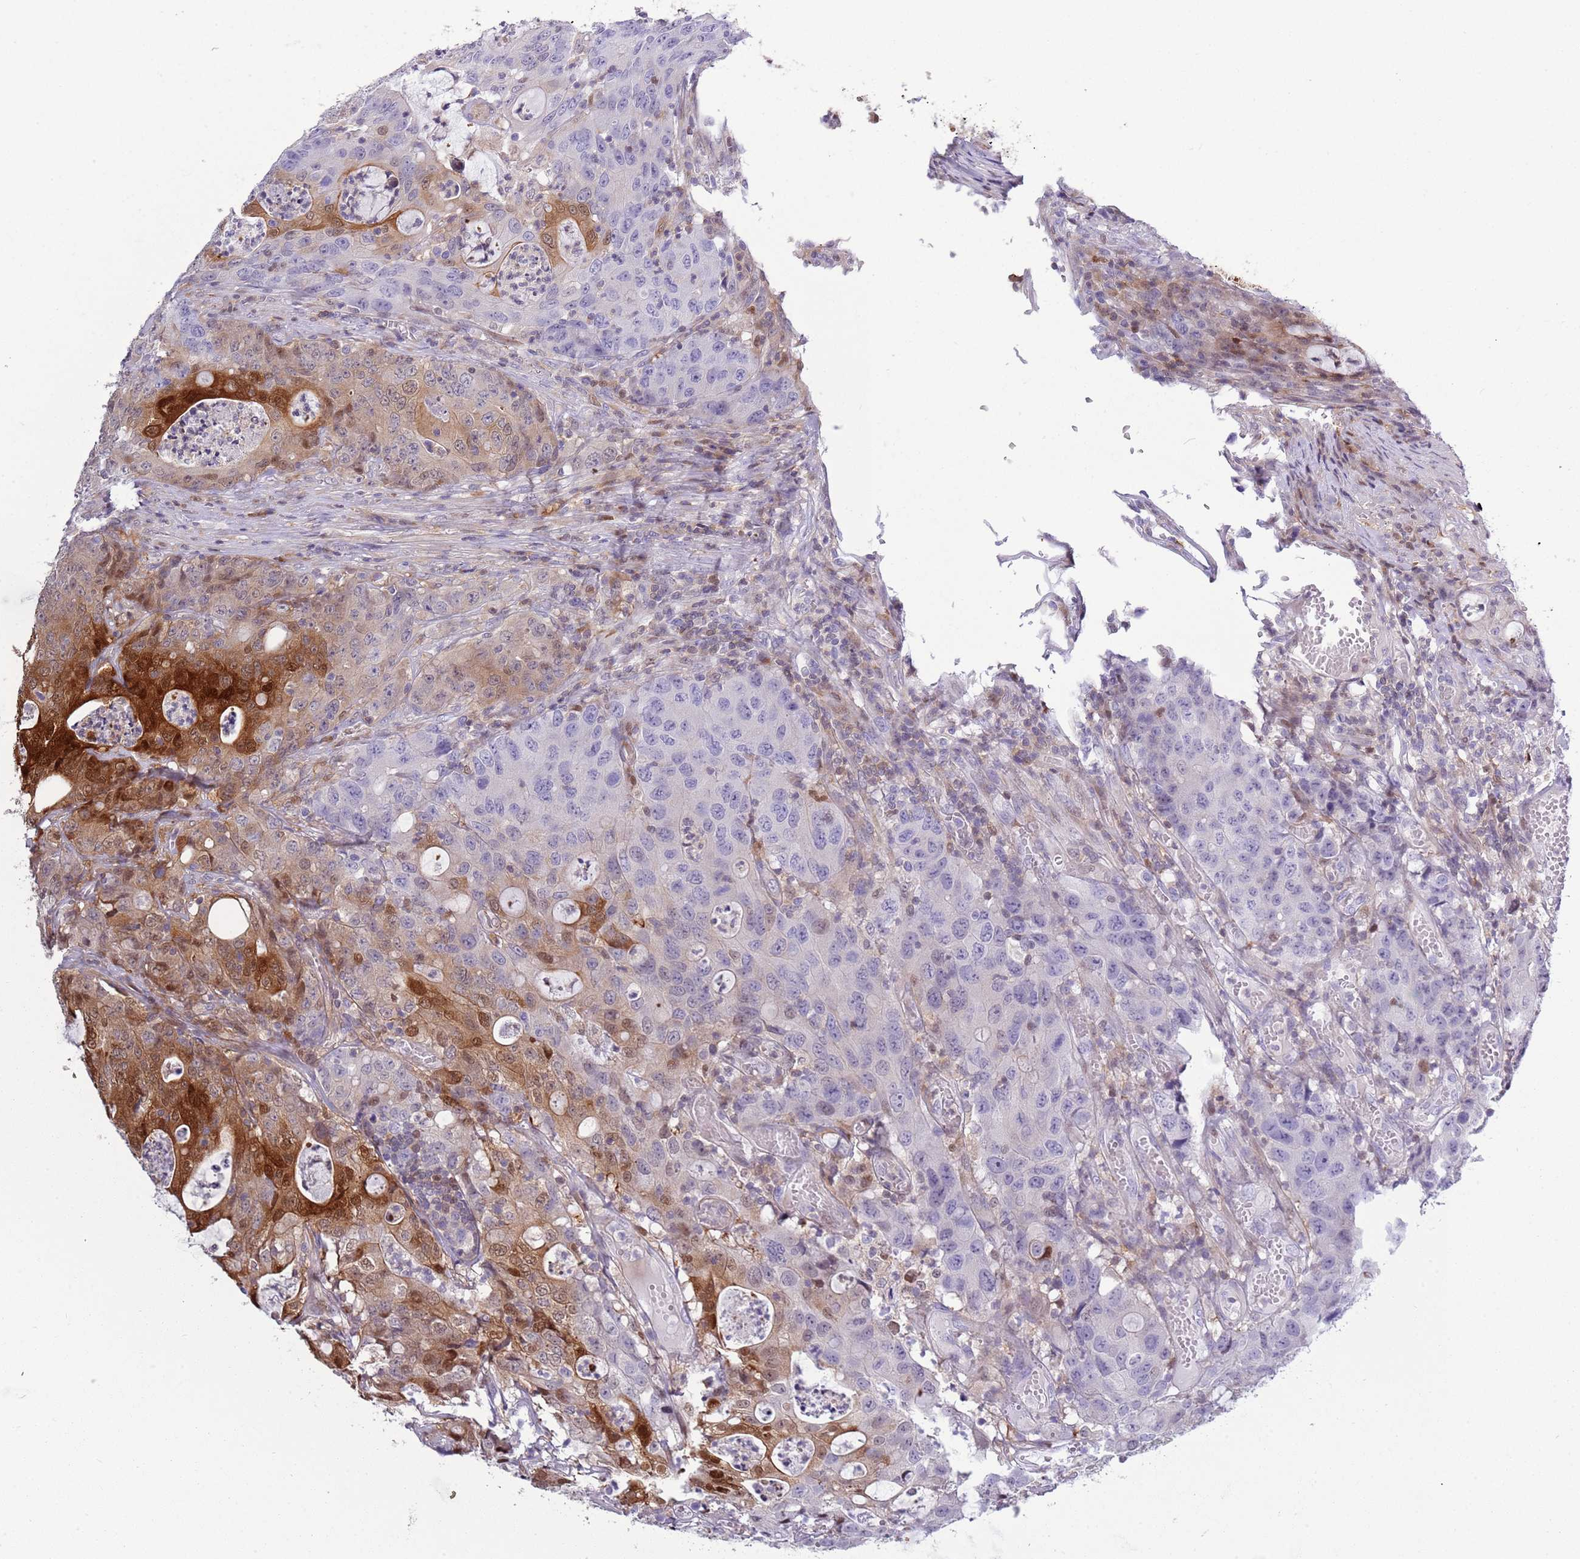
{"staining": {"intensity": "moderate", "quantity": "<25%", "location": "cytoplasmic/membranous,nuclear"}, "tissue": "colorectal cancer", "cell_type": "Tumor cells", "image_type": "cancer", "snomed": [{"axis": "morphology", "description": "Adenocarcinoma, NOS"}, {"axis": "topography", "description": "Colon"}], "caption": "This photomicrograph exhibits immunohistochemistry (IHC) staining of adenocarcinoma (colorectal), with low moderate cytoplasmic/membranous and nuclear expression in approximately <25% of tumor cells.", "gene": "NBPF6", "patient": {"sex": "male", "age": 83}}